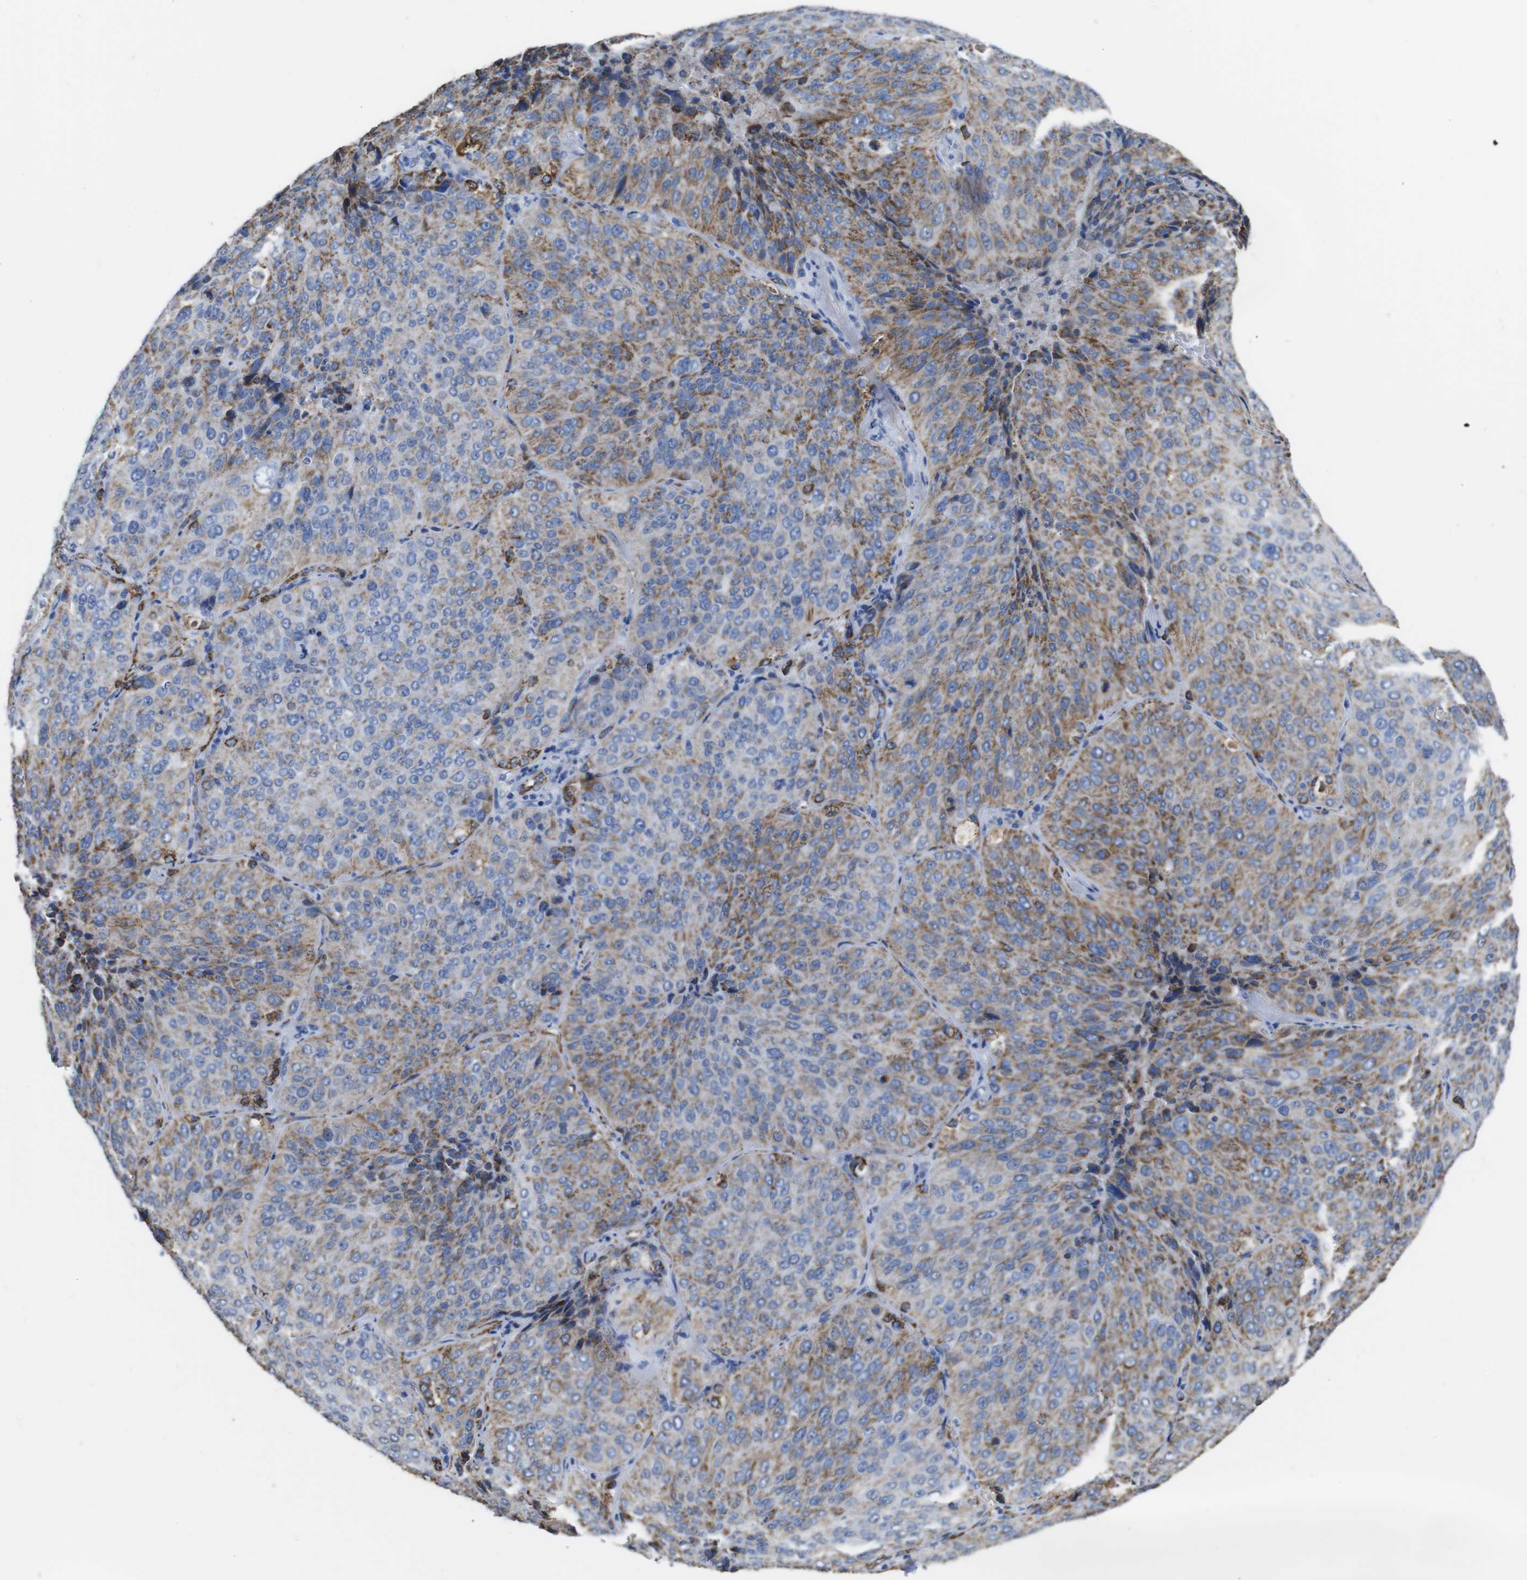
{"staining": {"intensity": "strong", "quantity": "25%-75%", "location": "cytoplasmic/membranous"}, "tissue": "lung cancer", "cell_type": "Tumor cells", "image_type": "cancer", "snomed": [{"axis": "morphology", "description": "Squamous cell carcinoma, NOS"}, {"axis": "topography", "description": "Lung"}], "caption": "Protein expression analysis of human lung cancer reveals strong cytoplasmic/membranous staining in approximately 25%-75% of tumor cells.", "gene": "MAOA", "patient": {"sex": "male", "age": 54}}